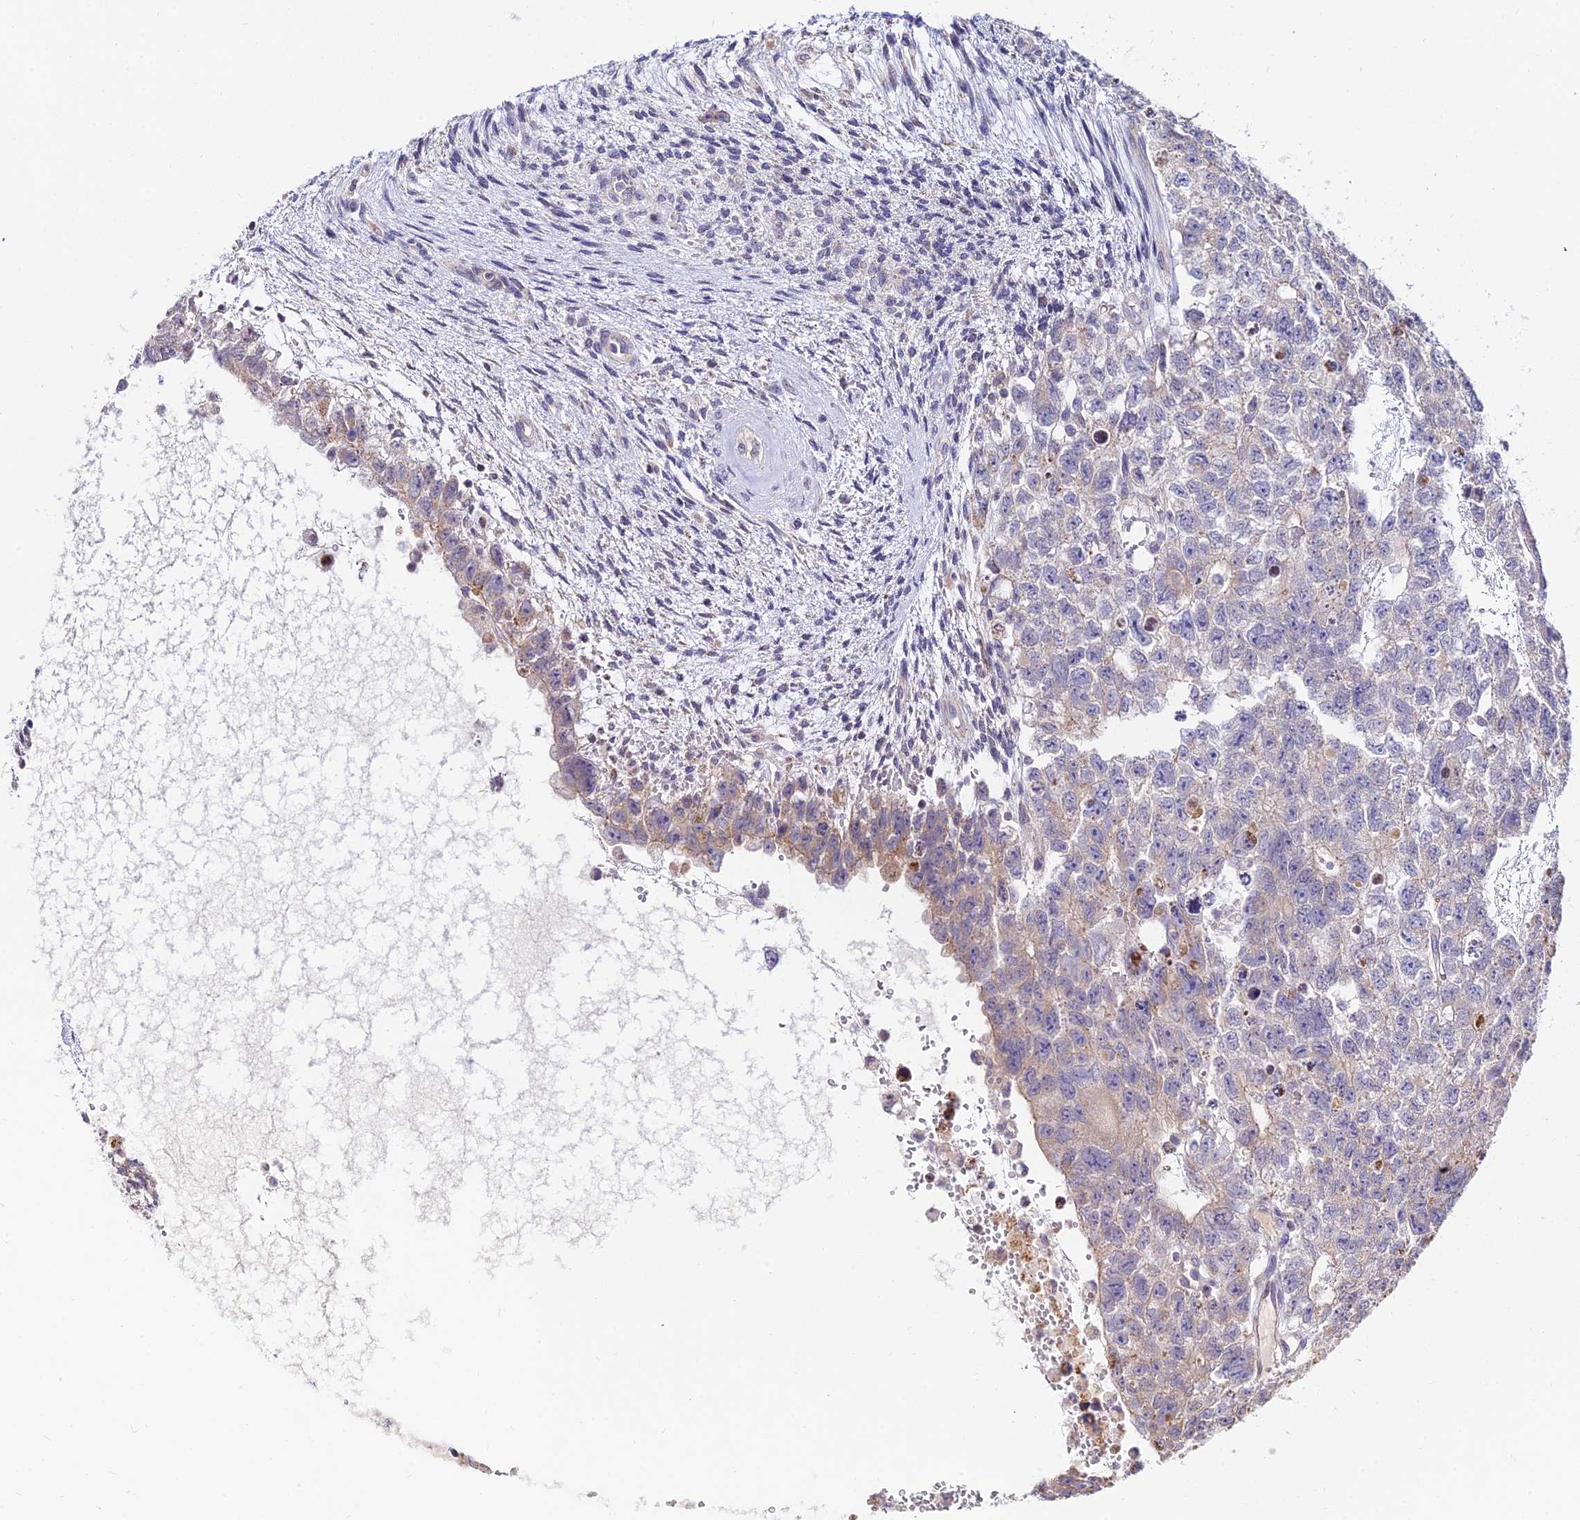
{"staining": {"intensity": "weak", "quantity": "<25%", "location": "cytoplasmic/membranous"}, "tissue": "testis cancer", "cell_type": "Tumor cells", "image_type": "cancer", "snomed": [{"axis": "morphology", "description": "Carcinoma, Embryonal, NOS"}, {"axis": "topography", "description": "Testis"}], "caption": "An image of testis embryonal carcinoma stained for a protein exhibits no brown staining in tumor cells.", "gene": "CDNF", "patient": {"sex": "male", "age": 26}}